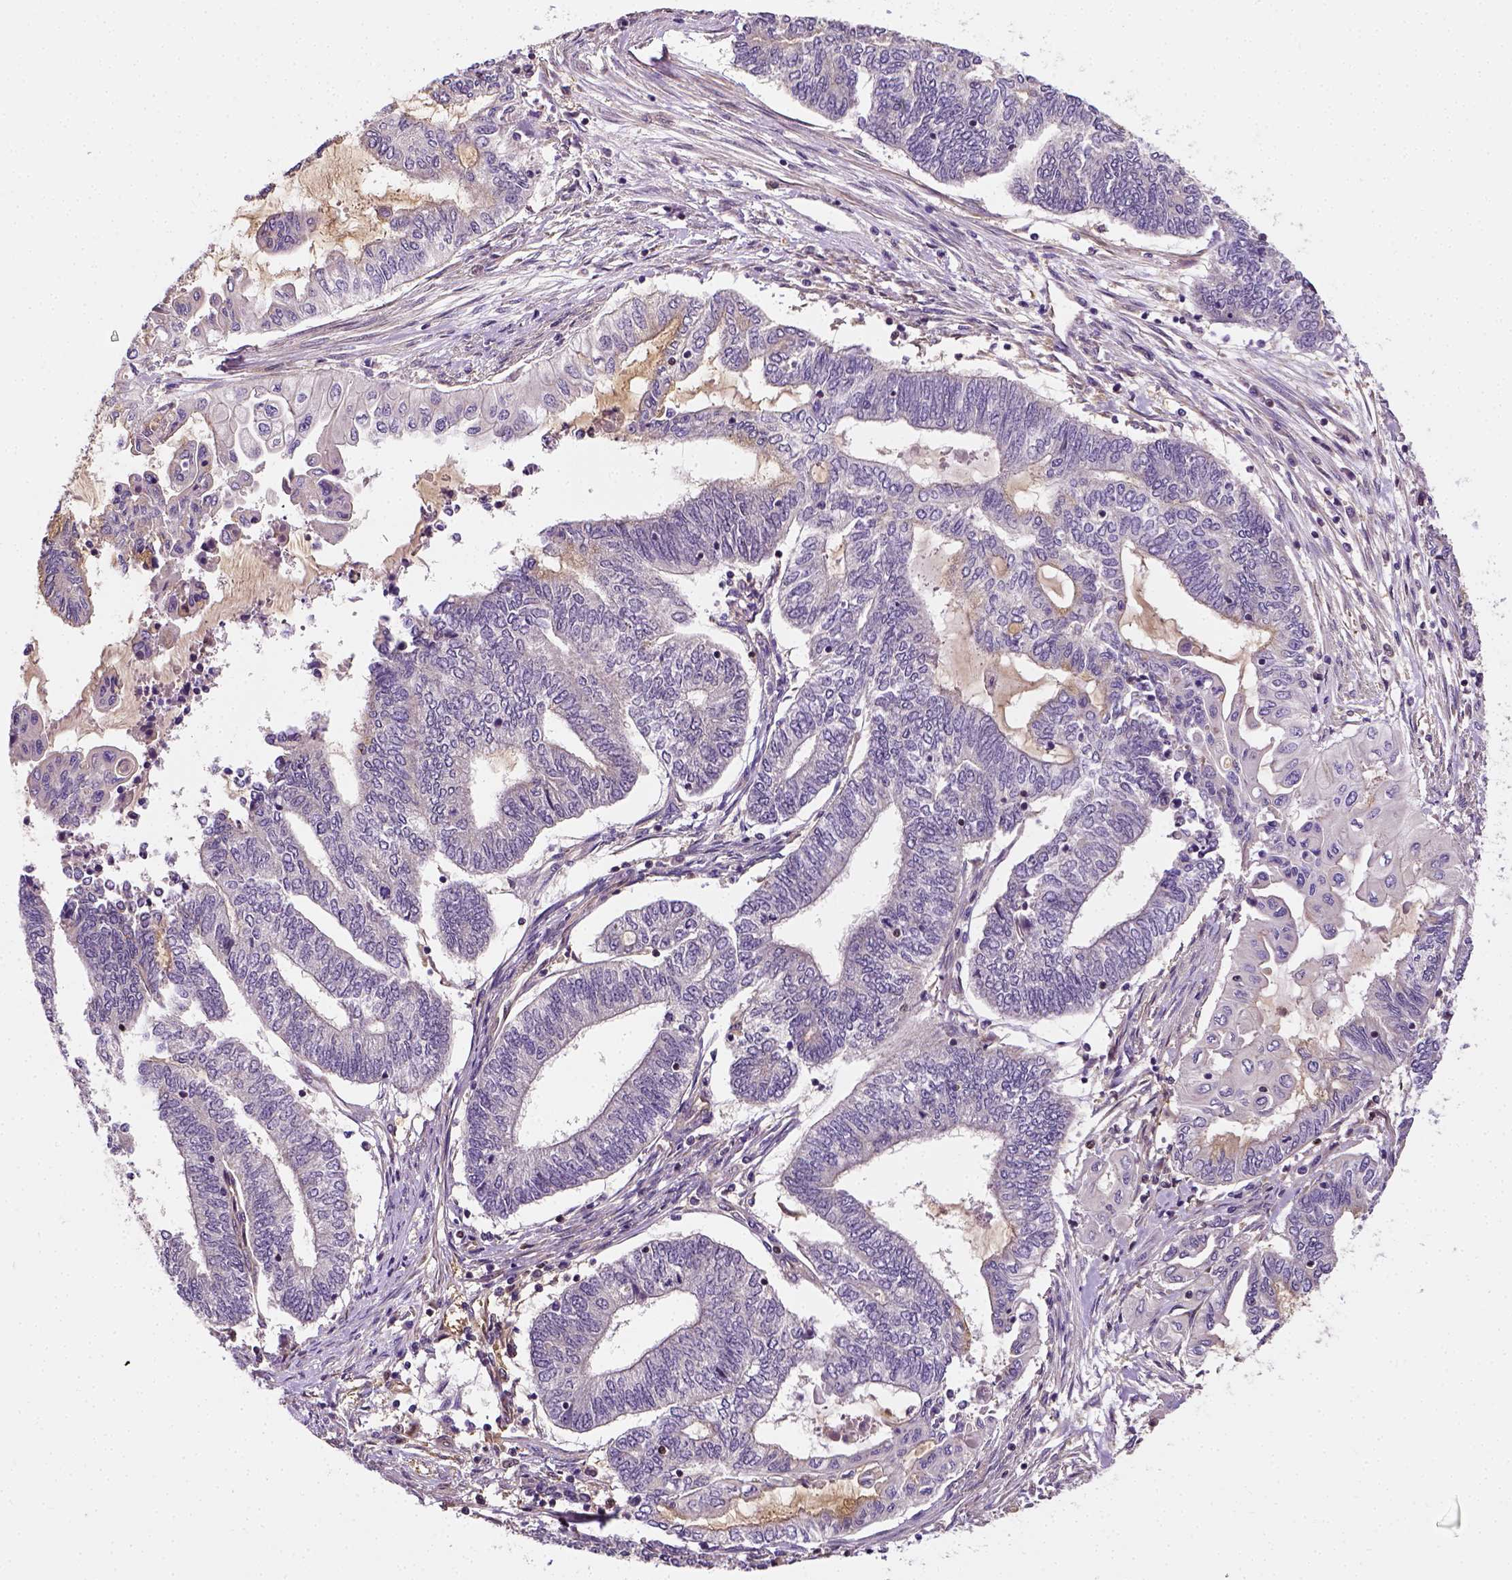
{"staining": {"intensity": "negative", "quantity": "none", "location": "none"}, "tissue": "endometrial cancer", "cell_type": "Tumor cells", "image_type": "cancer", "snomed": [{"axis": "morphology", "description": "Adenocarcinoma, NOS"}, {"axis": "topography", "description": "Uterus"}, {"axis": "topography", "description": "Endometrium"}], "caption": "This is an immunohistochemistry (IHC) histopathology image of human endometrial cancer (adenocarcinoma). There is no expression in tumor cells.", "gene": "MATK", "patient": {"sex": "female", "age": 70}}